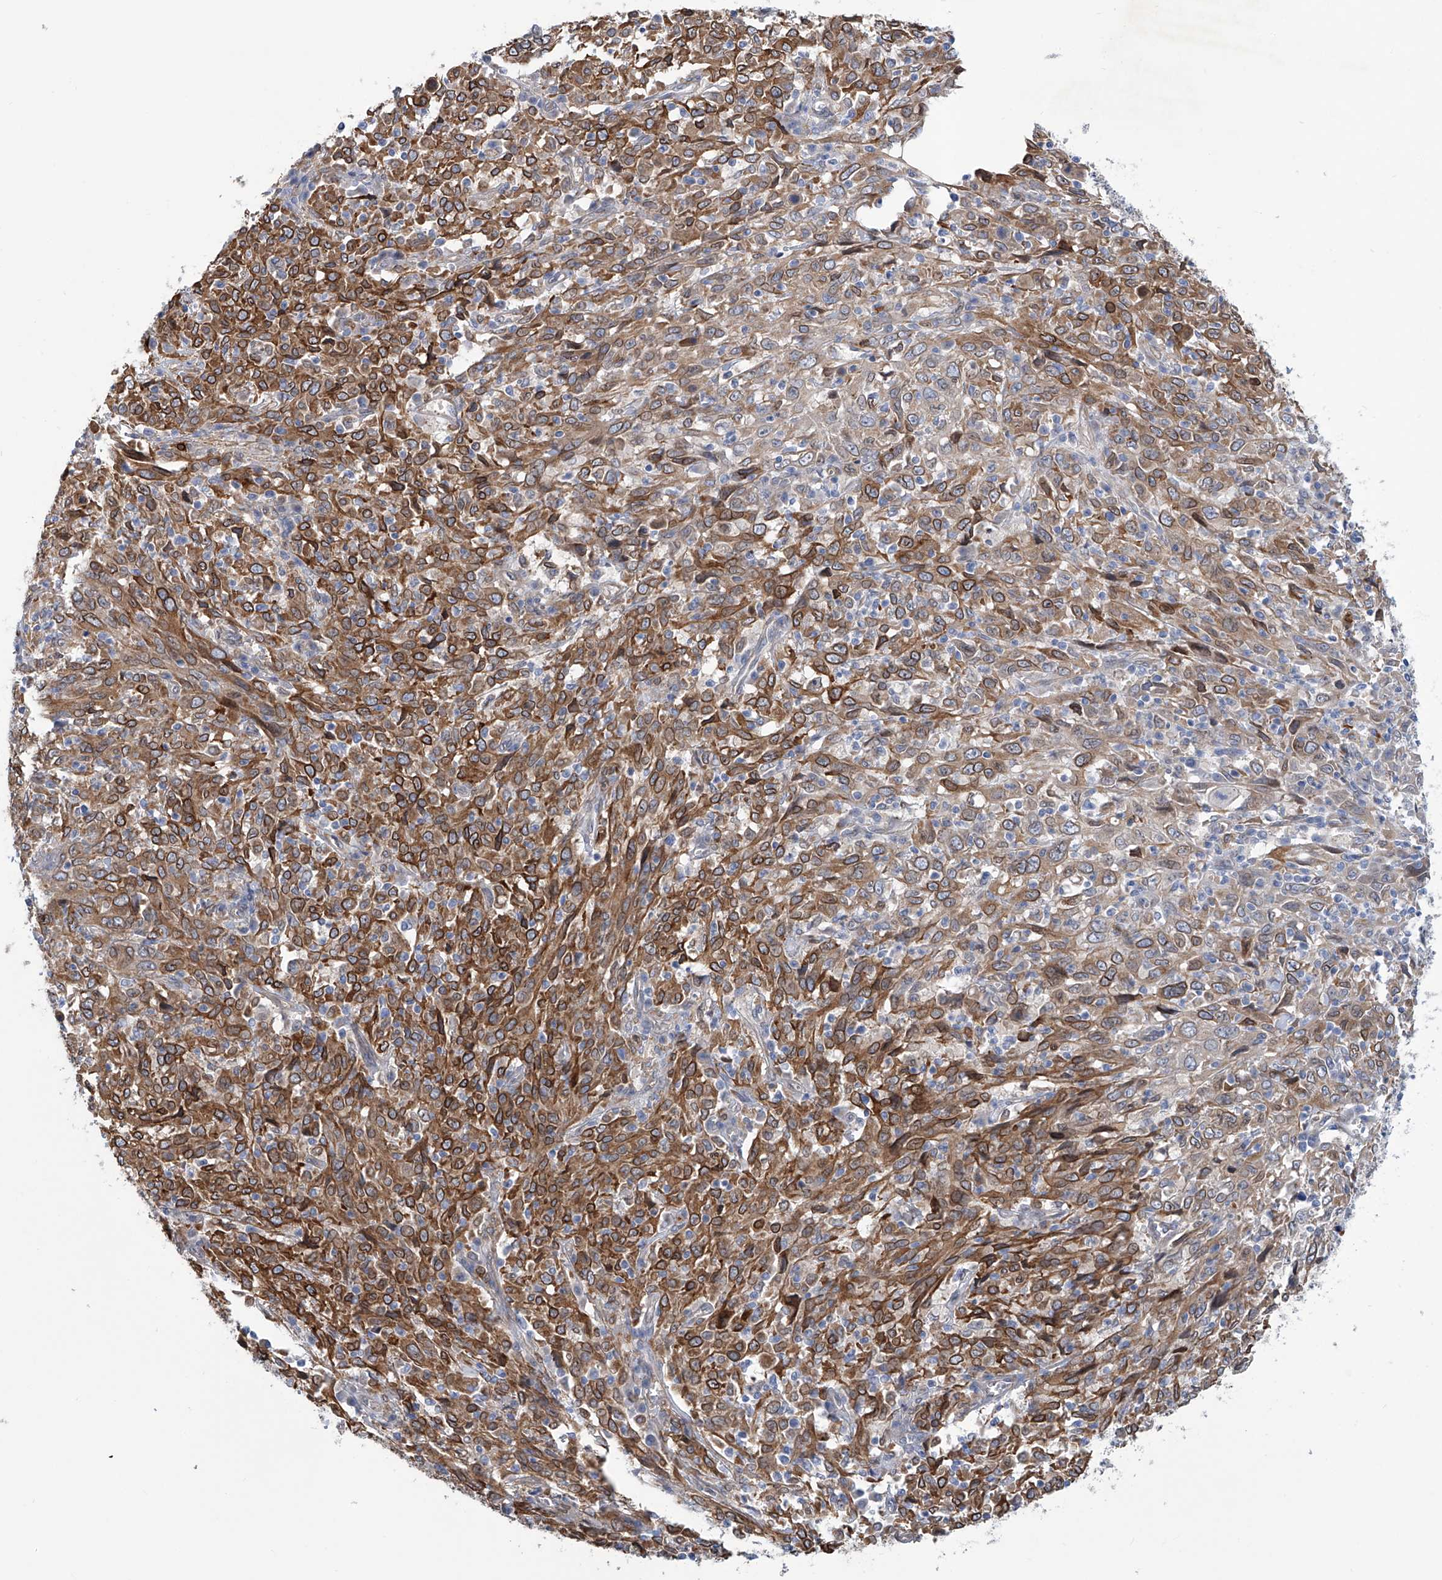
{"staining": {"intensity": "strong", "quantity": ">75%", "location": "cytoplasmic/membranous"}, "tissue": "cervical cancer", "cell_type": "Tumor cells", "image_type": "cancer", "snomed": [{"axis": "morphology", "description": "Squamous cell carcinoma, NOS"}, {"axis": "topography", "description": "Cervix"}], "caption": "About >75% of tumor cells in cervical cancer (squamous cell carcinoma) show strong cytoplasmic/membranous protein expression as visualized by brown immunohistochemical staining.", "gene": "TNN", "patient": {"sex": "female", "age": 46}}